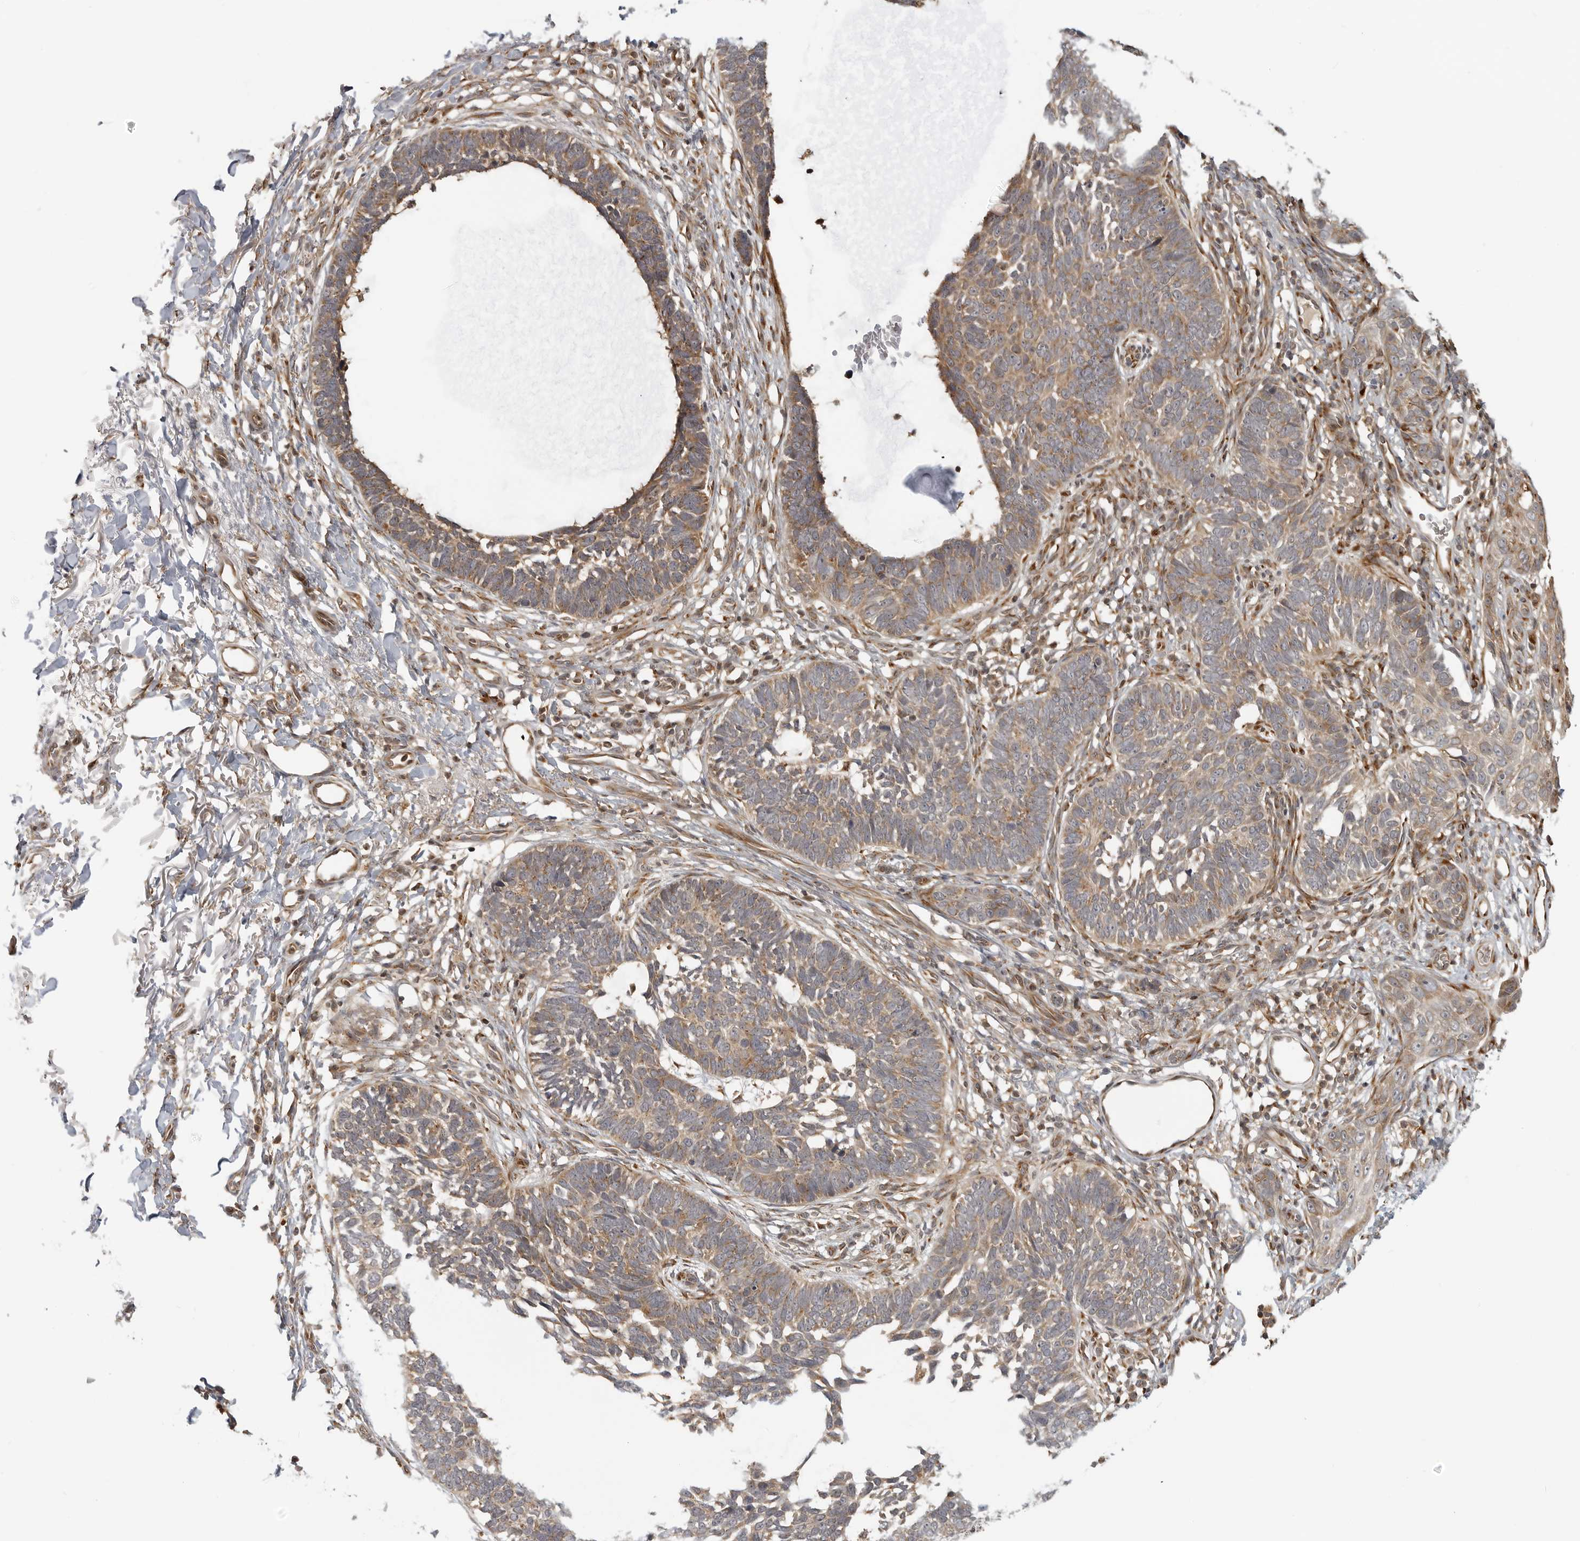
{"staining": {"intensity": "moderate", "quantity": ">75%", "location": "cytoplasmic/membranous"}, "tissue": "skin cancer", "cell_type": "Tumor cells", "image_type": "cancer", "snomed": [{"axis": "morphology", "description": "Normal tissue, NOS"}, {"axis": "morphology", "description": "Basal cell carcinoma"}, {"axis": "topography", "description": "Skin"}], "caption": "An IHC histopathology image of neoplastic tissue is shown. Protein staining in brown highlights moderate cytoplasmic/membranous positivity in skin cancer (basal cell carcinoma) within tumor cells.", "gene": "COPA", "patient": {"sex": "male", "age": 77}}